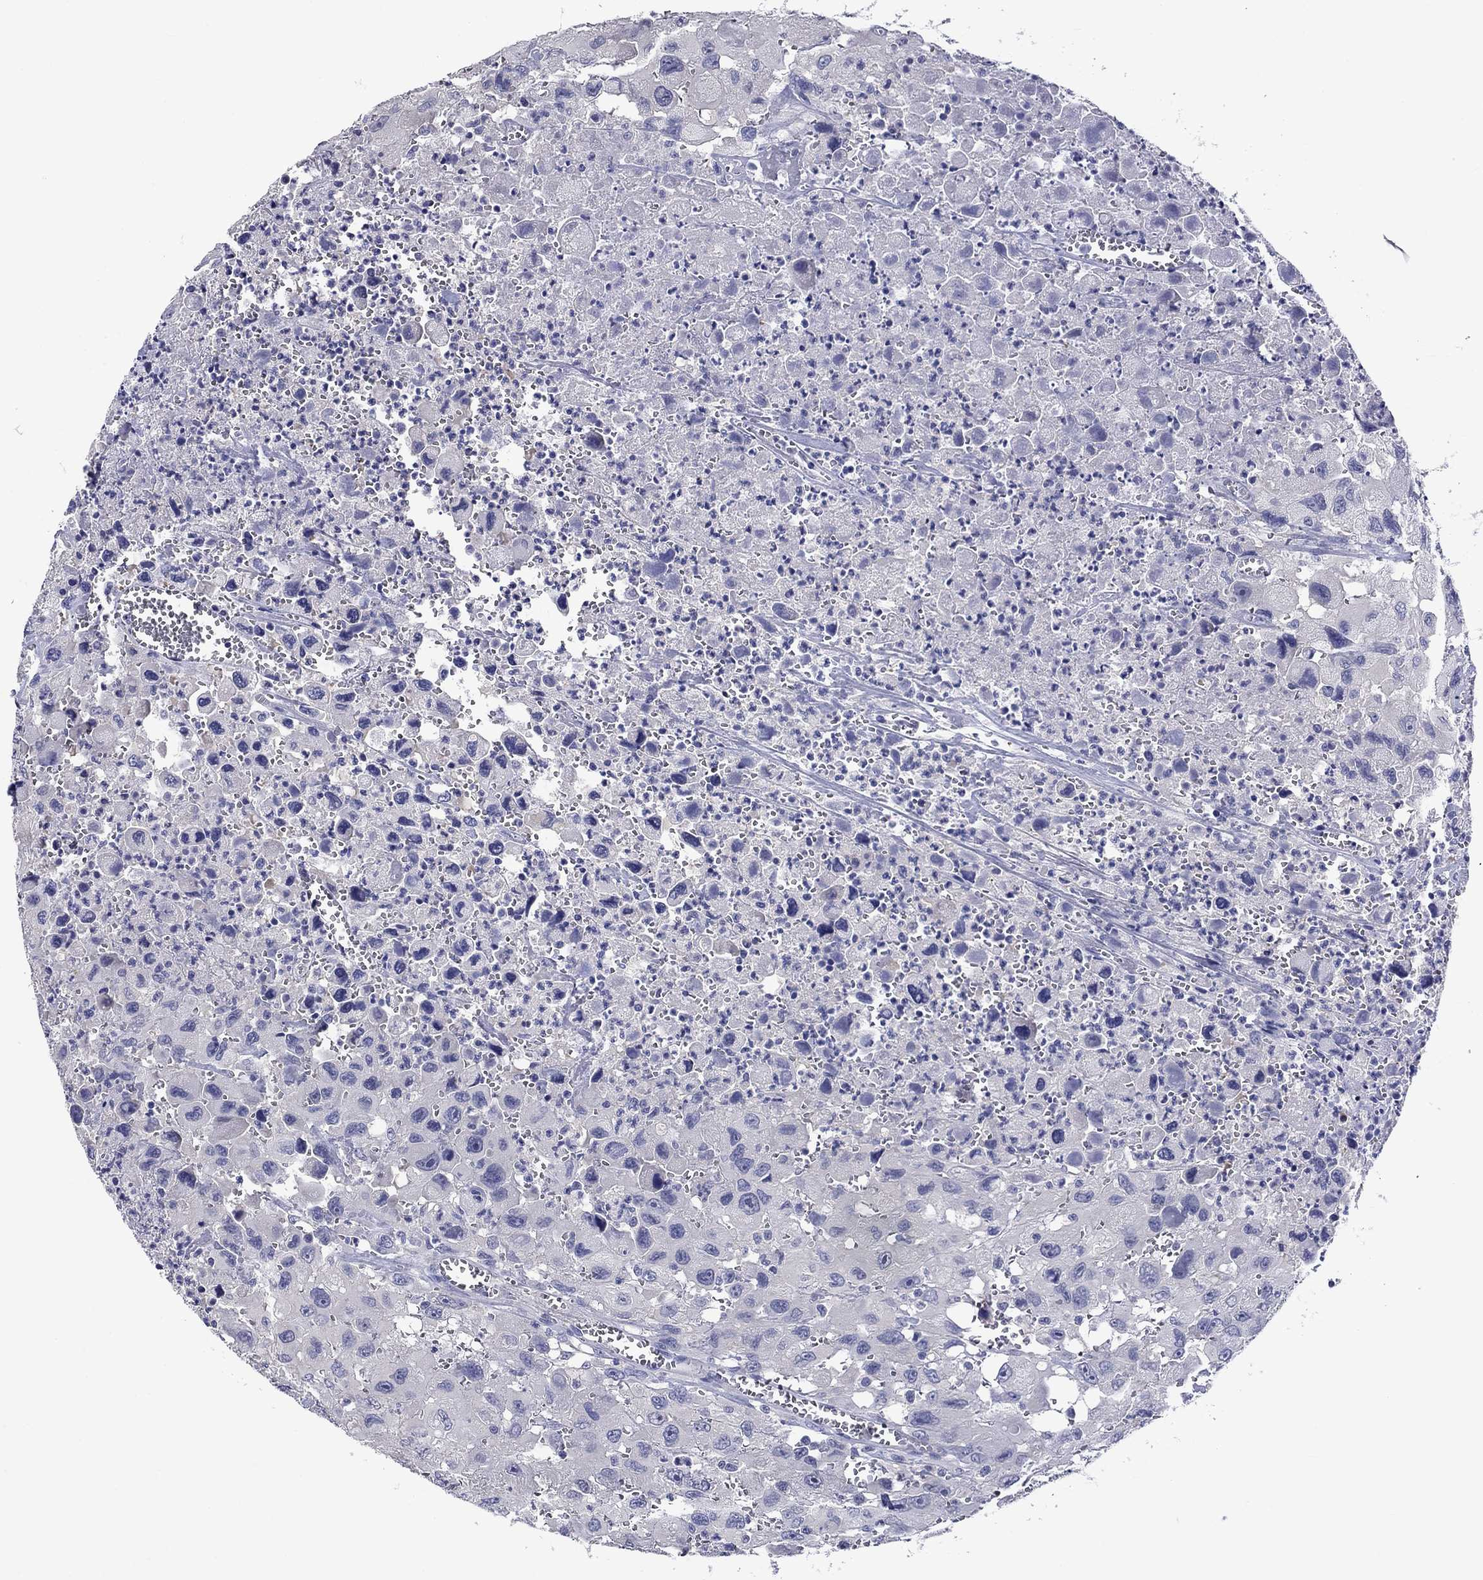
{"staining": {"intensity": "negative", "quantity": "none", "location": "none"}, "tissue": "head and neck cancer", "cell_type": "Tumor cells", "image_type": "cancer", "snomed": [{"axis": "morphology", "description": "Squamous cell carcinoma, NOS"}, {"axis": "morphology", "description": "Squamous cell carcinoma, metastatic, NOS"}, {"axis": "topography", "description": "Oral tissue"}, {"axis": "topography", "description": "Head-Neck"}], "caption": "Tumor cells show no significant protein staining in head and neck cancer.", "gene": "CNDP1", "patient": {"sex": "female", "age": 85}}